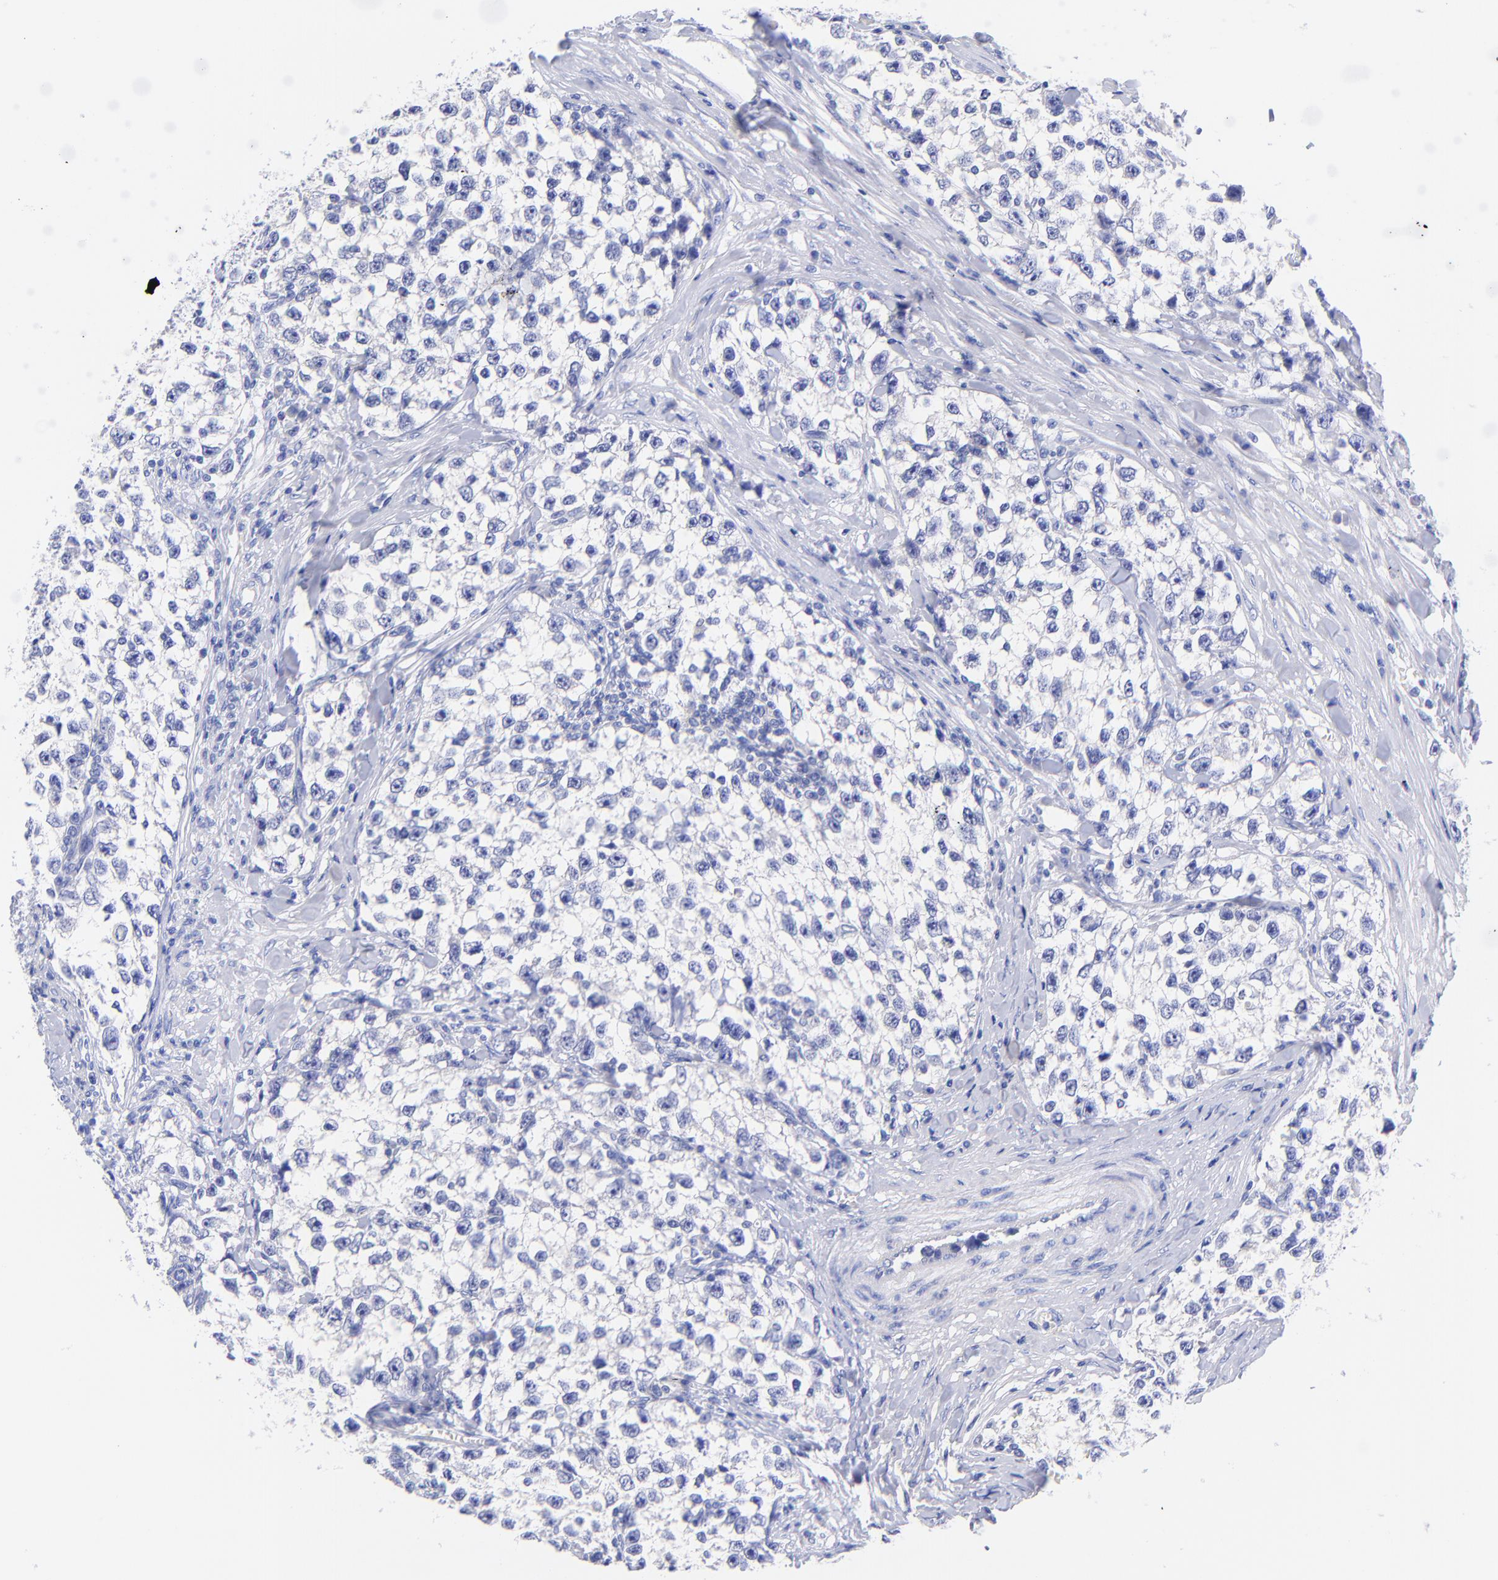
{"staining": {"intensity": "negative", "quantity": "none", "location": "none"}, "tissue": "testis cancer", "cell_type": "Tumor cells", "image_type": "cancer", "snomed": [{"axis": "morphology", "description": "Seminoma, NOS"}, {"axis": "morphology", "description": "Carcinoma, Embryonal, NOS"}, {"axis": "topography", "description": "Testis"}], "caption": "Immunohistochemistry of human testis cancer (seminoma) shows no expression in tumor cells.", "gene": "GPHN", "patient": {"sex": "male", "age": 30}}